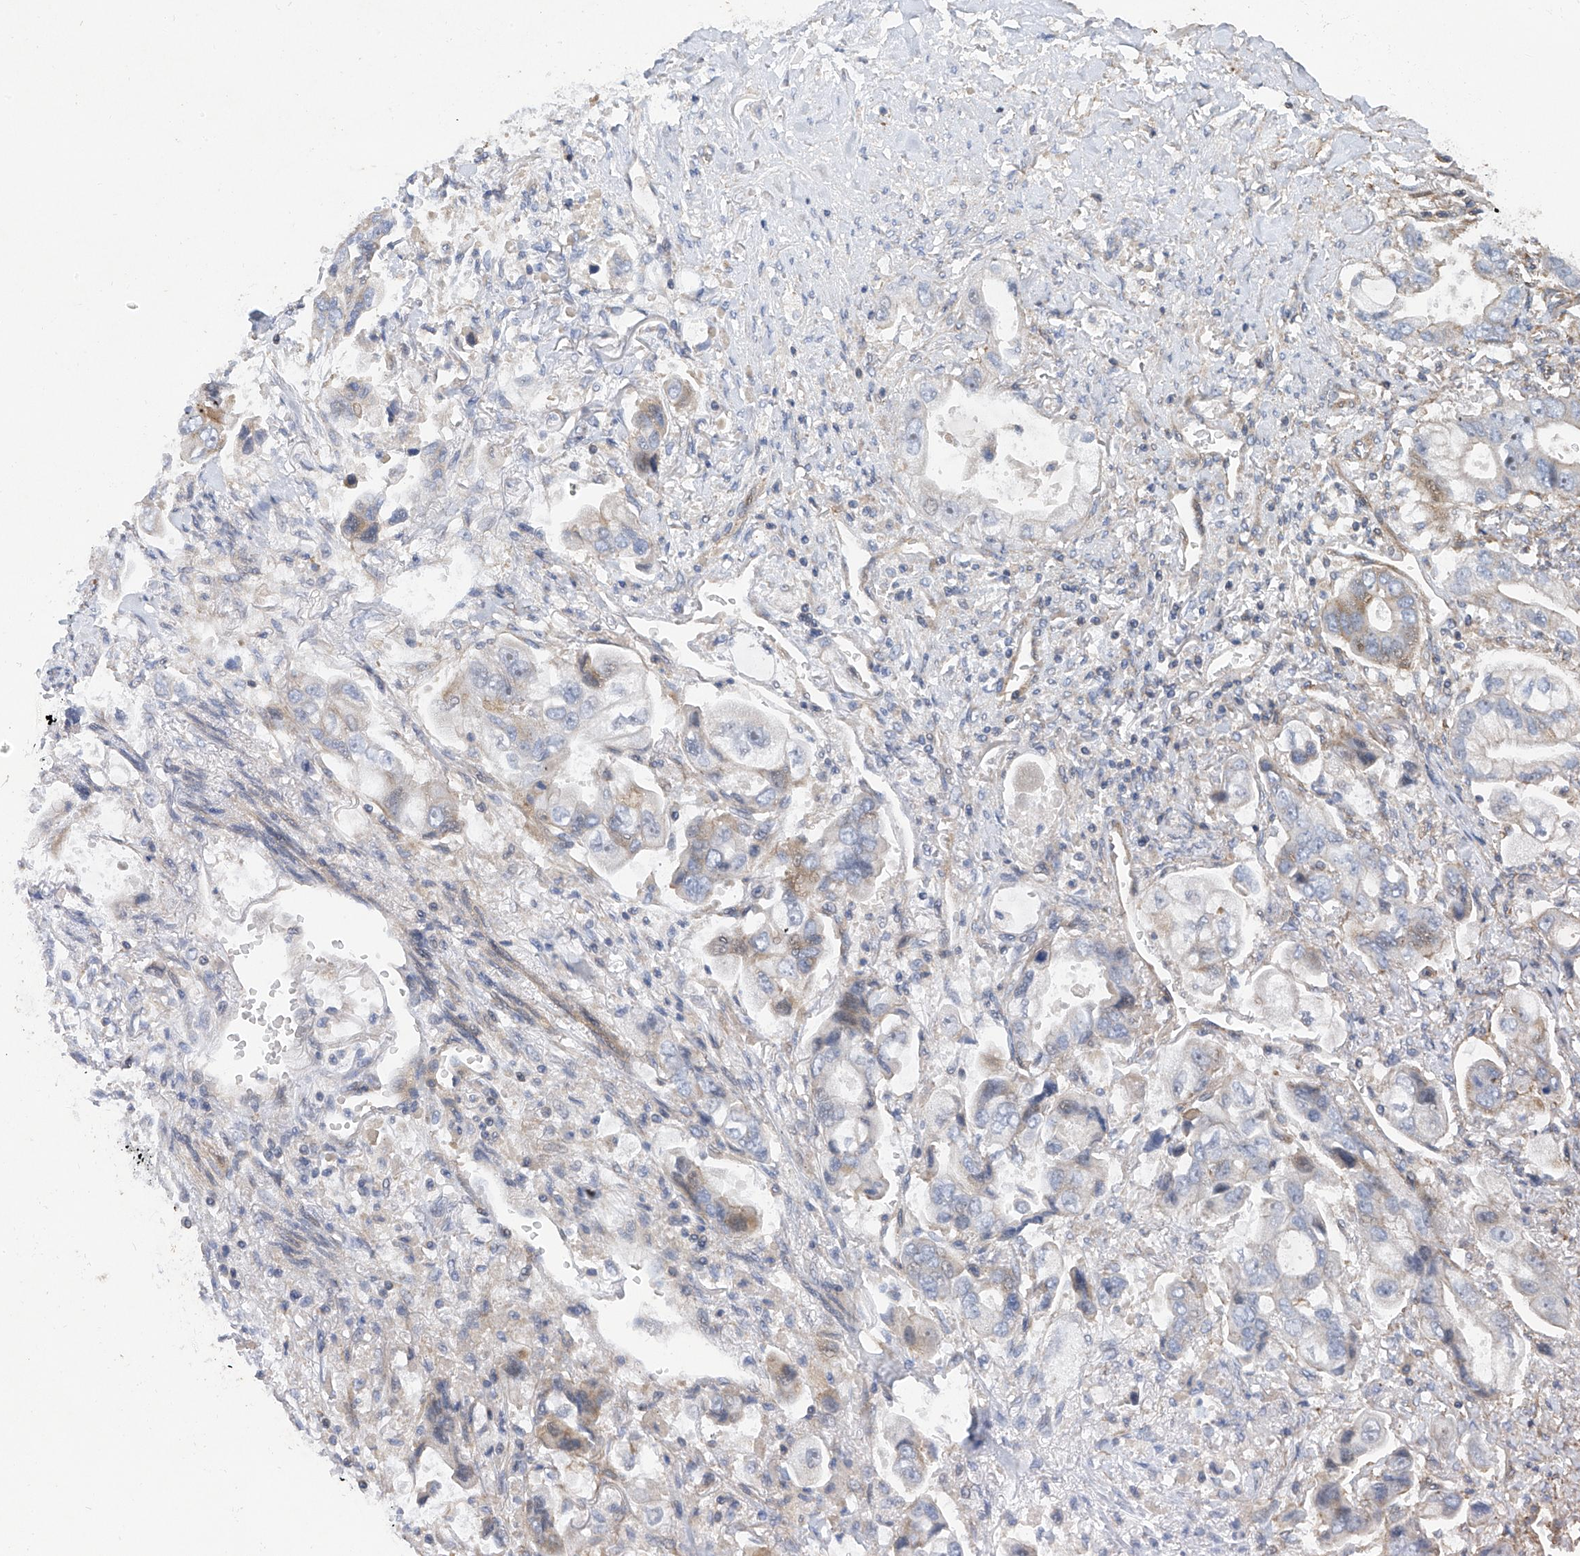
{"staining": {"intensity": "weak", "quantity": "<25%", "location": "cytoplasmic/membranous"}, "tissue": "stomach cancer", "cell_type": "Tumor cells", "image_type": "cancer", "snomed": [{"axis": "morphology", "description": "Adenocarcinoma, NOS"}, {"axis": "topography", "description": "Stomach"}], "caption": "DAB immunohistochemical staining of stomach adenocarcinoma demonstrates no significant staining in tumor cells. Brightfield microscopy of IHC stained with DAB (3,3'-diaminobenzidine) (brown) and hematoxylin (blue), captured at high magnification.", "gene": "SLC43A3", "patient": {"sex": "male", "age": 62}}